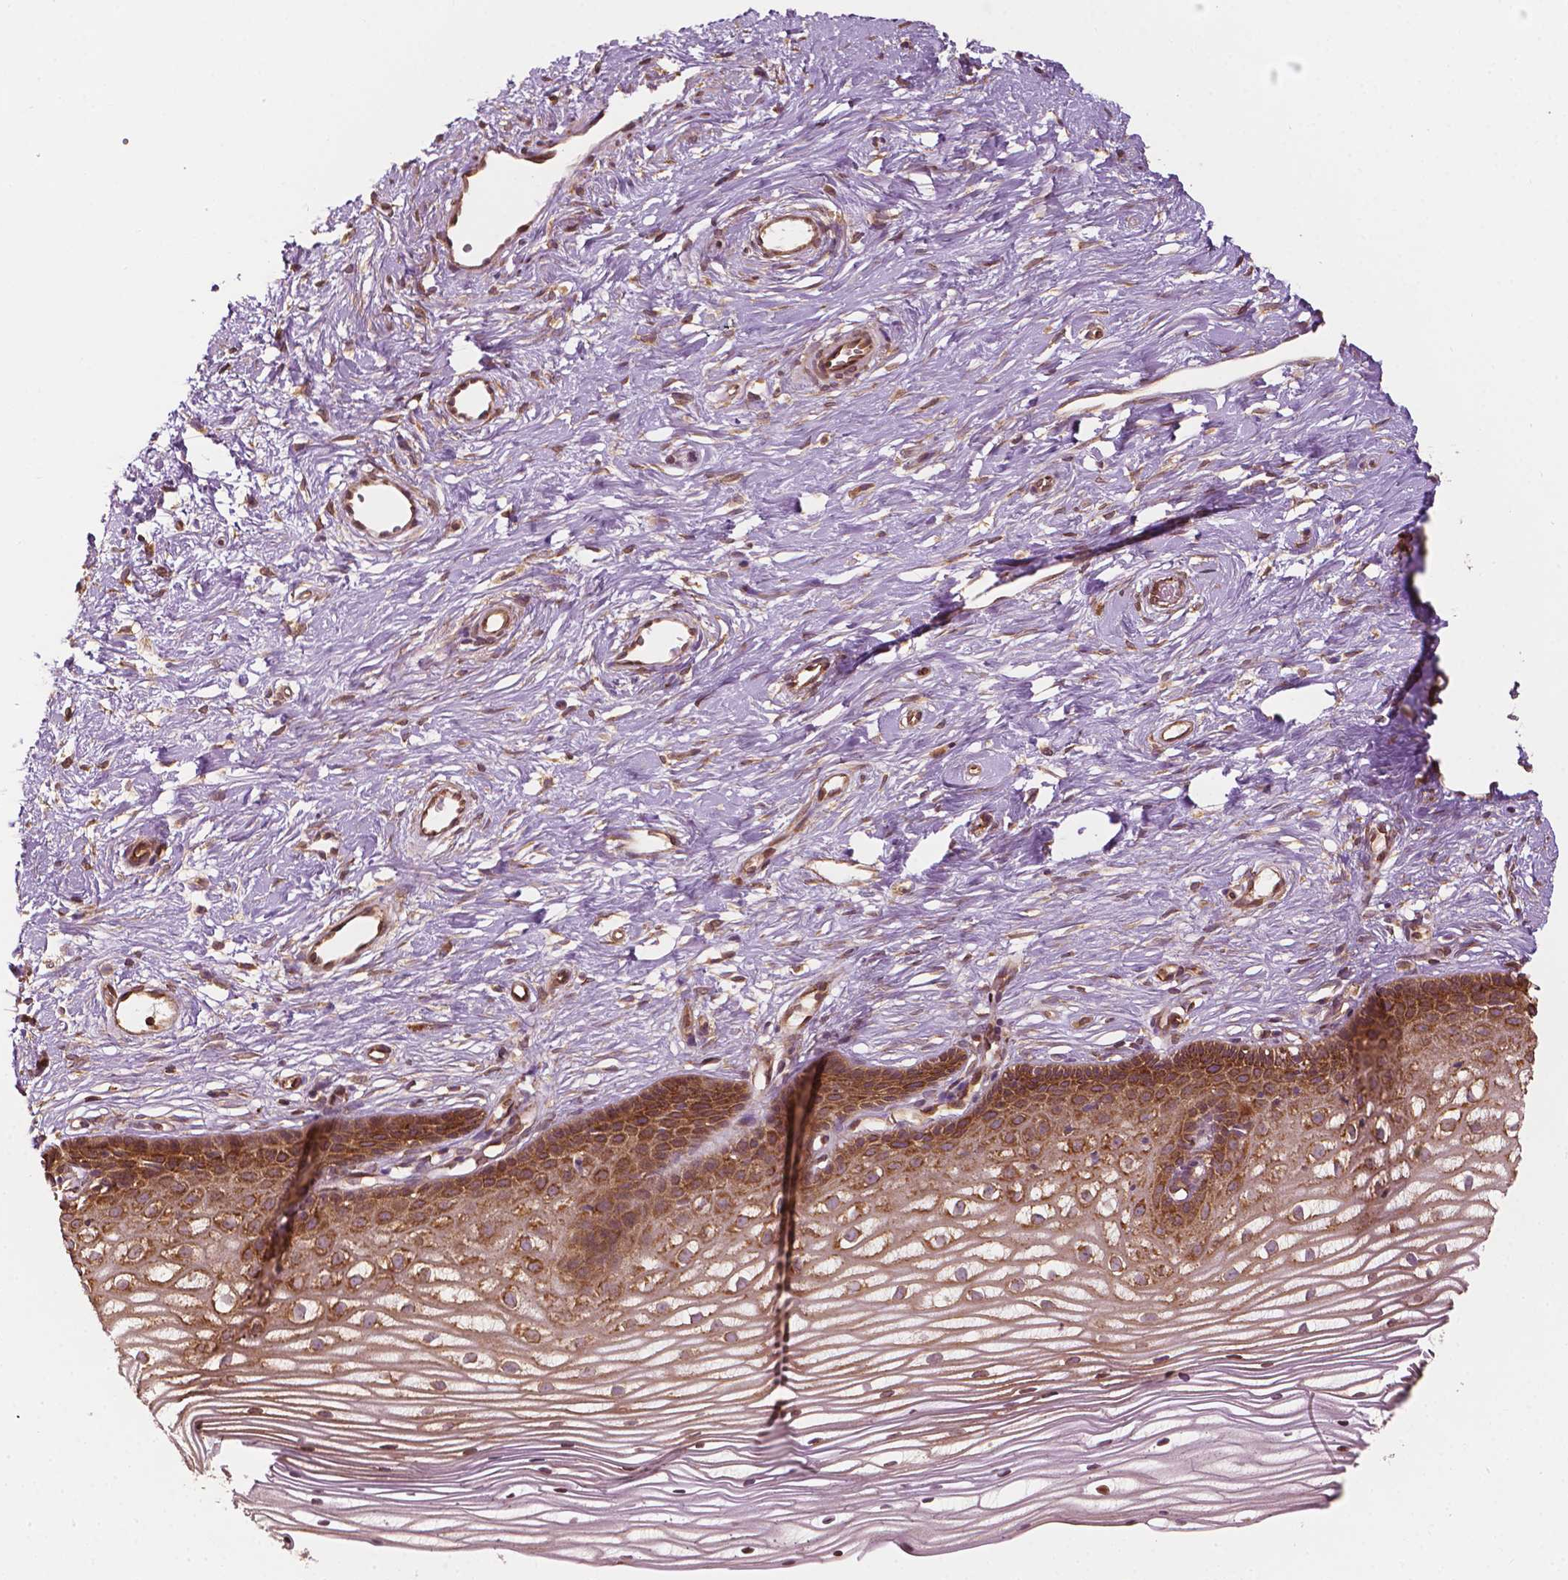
{"staining": {"intensity": "weak", "quantity": ">75%", "location": "cytoplasmic/membranous"}, "tissue": "cervix", "cell_type": "Glandular cells", "image_type": "normal", "snomed": [{"axis": "morphology", "description": "Normal tissue, NOS"}, {"axis": "topography", "description": "Cervix"}], "caption": "About >75% of glandular cells in benign human cervix reveal weak cytoplasmic/membranous protein staining as visualized by brown immunohistochemical staining.", "gene": "G3BP1", "patient": {"sex": "female", "age": 40}}